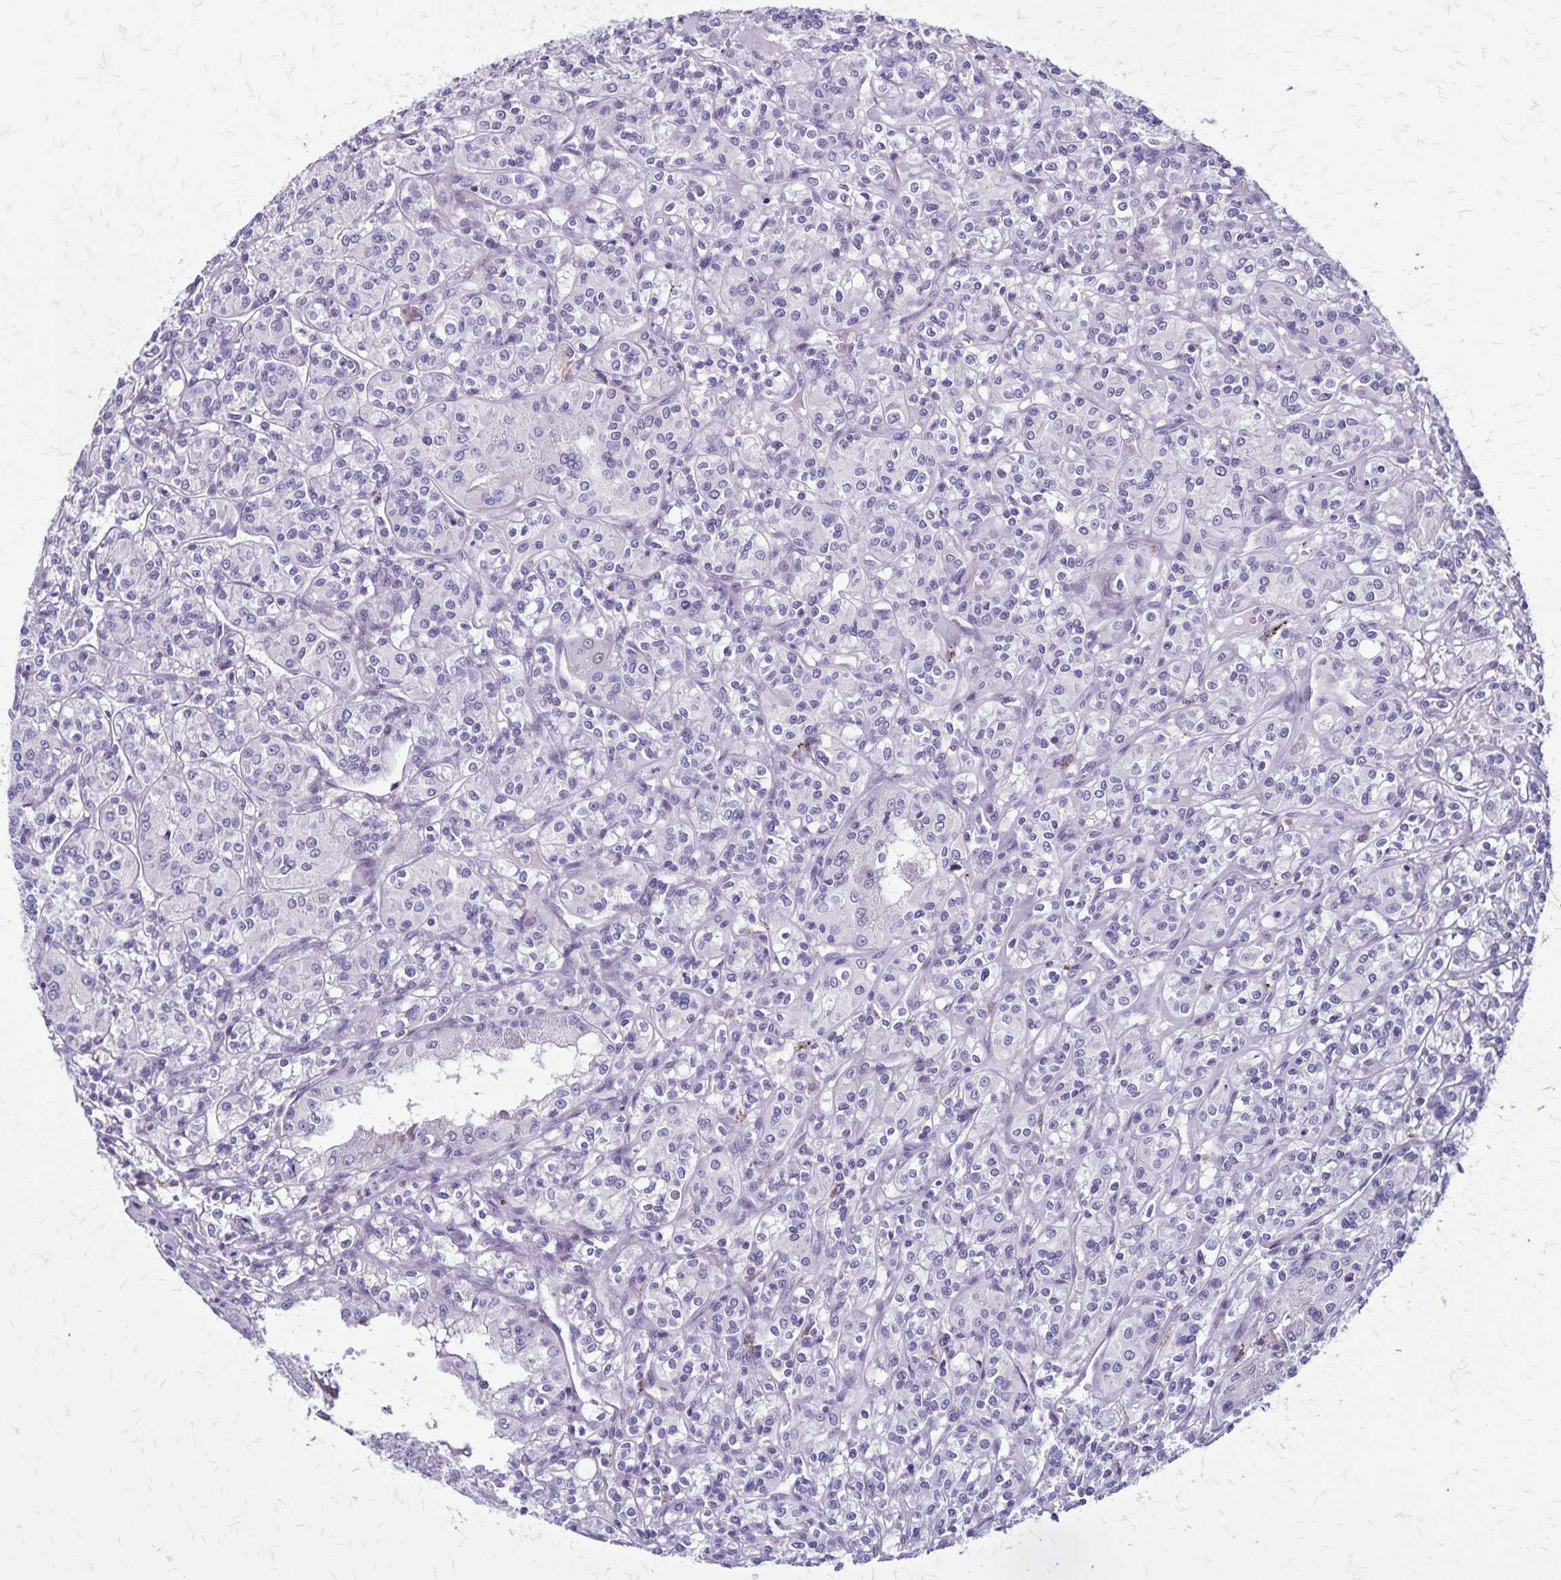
{"staining": {"intensity": "negative", "quantity": "none", "location": "none"}, "tissue": "renal cancer", "cell_type": "Tumor cells", "image_type": "cancer", "snomed": [{"axis": "morphology", "description": "Adenocarcinoma, NOS"}, {"axis": "topography", "description": "Kidney"}], "caption": "High magnification brightfield microscopy of adenocarcinoma (renal) stained with DAB (3,3'-diaminobenzidine) (brown) and counterstained with hematoxylin (blue): tumor cells show no significant staining.", "gene": "OR51B5", "patient": {"sex": "male", "age": 36}}